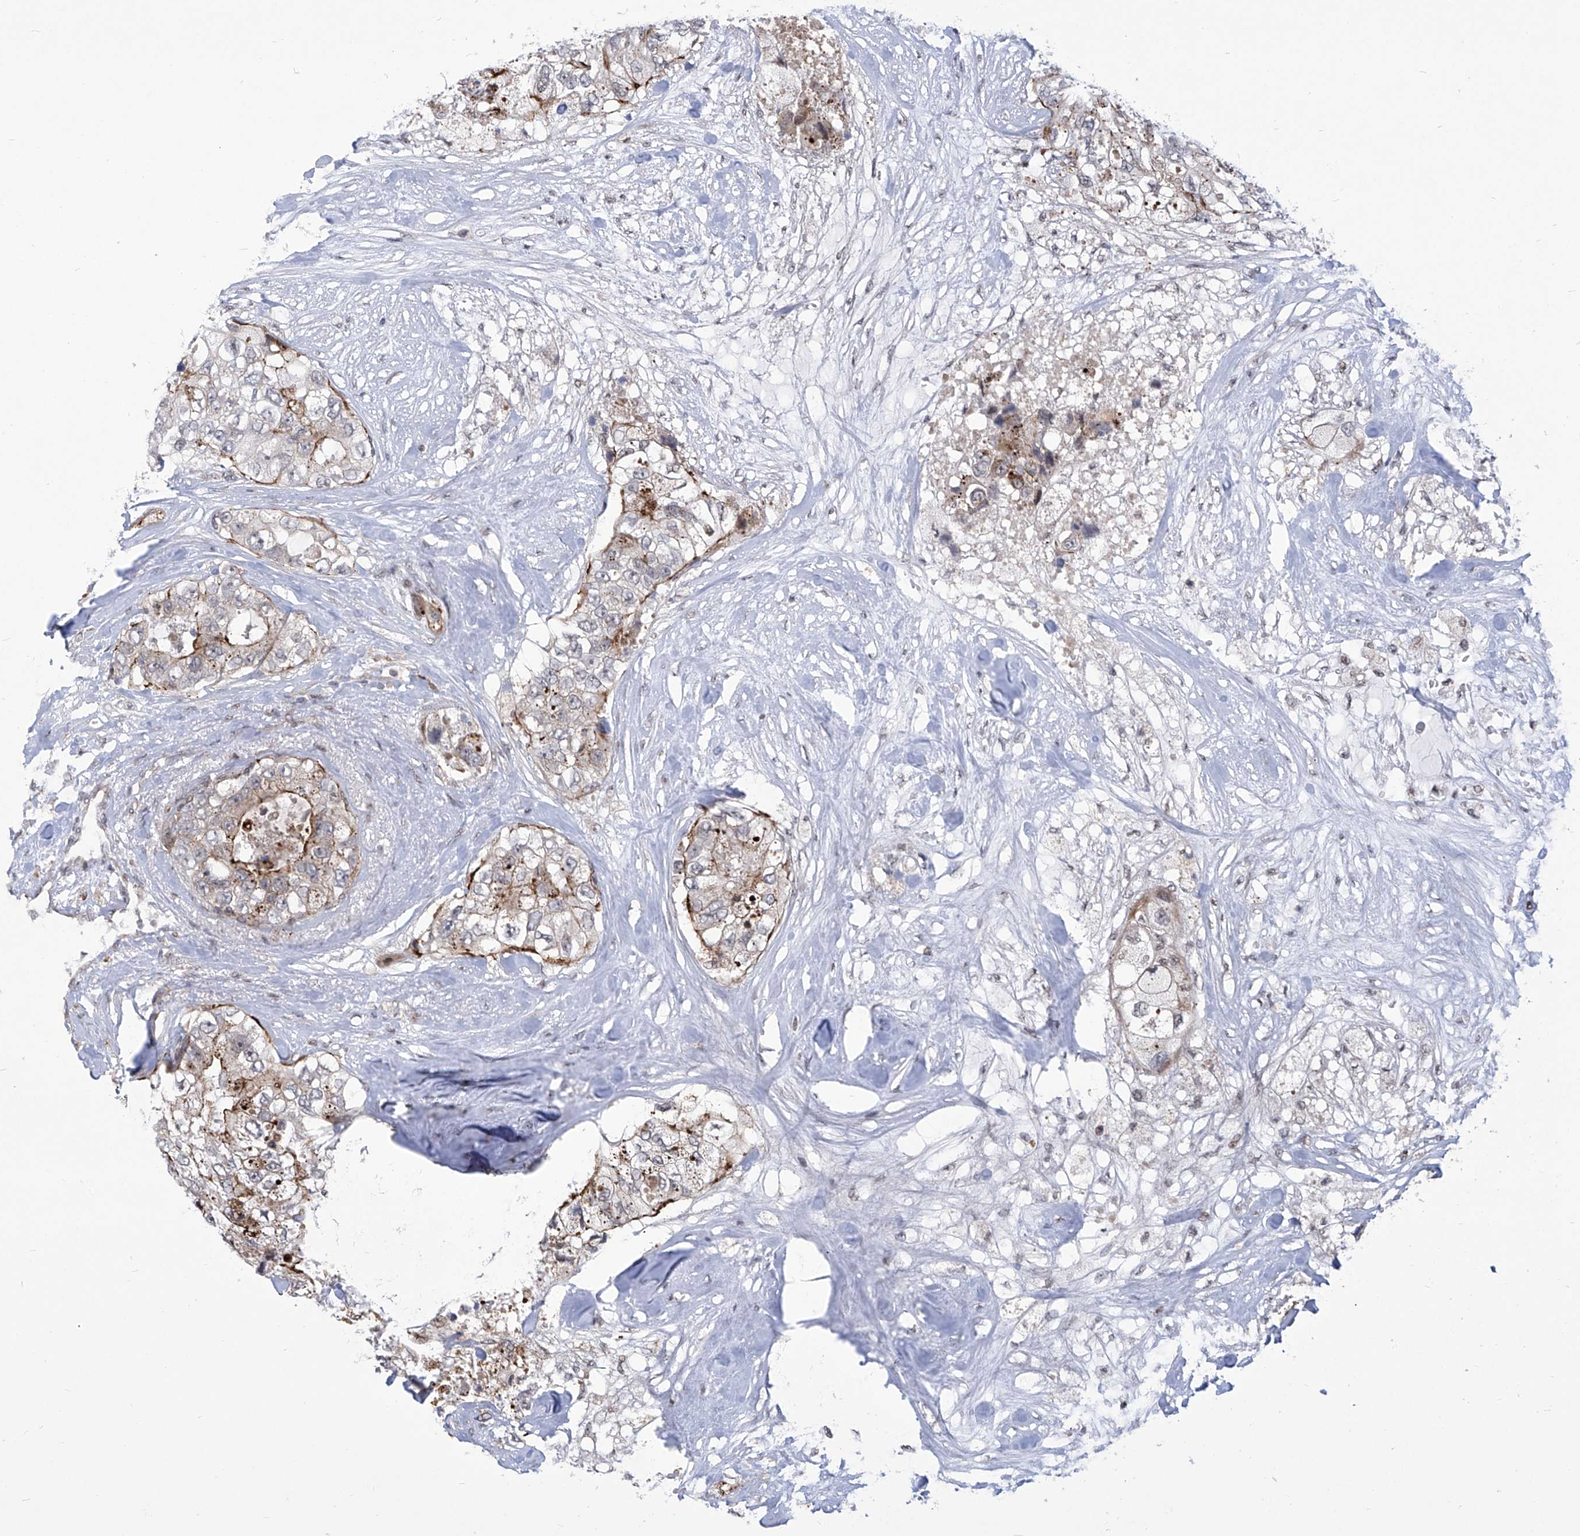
{"staining": {"intensity": "moderate", "quantity": "25%-75%", "location": "cytoplasmic/membranous"}, "tissue": "breast cancer", "cell_type": "Tumor cells", "image_type": "cancer", "snomed": [{"axis": "morphology", "description": "Duct carcinoma"}, {"axis": "topography", "description": "Breast"}], "caption": "Breast cancer (infiltrating ductal carcinoma) stained with DAB (3,3'-diaminobenzidine) immunohistochemistry (IHC) shows medium levels of moderate cytoplasmic/membranous positivity in about 25%-75% of tumor cells. The staining is performed using DAB brown chromogen to label protein expression. The nuclei are counter-stained blue using hematoxylin.", "gene": "CEP290", "patient": {"sex": "female", "age": 62}}